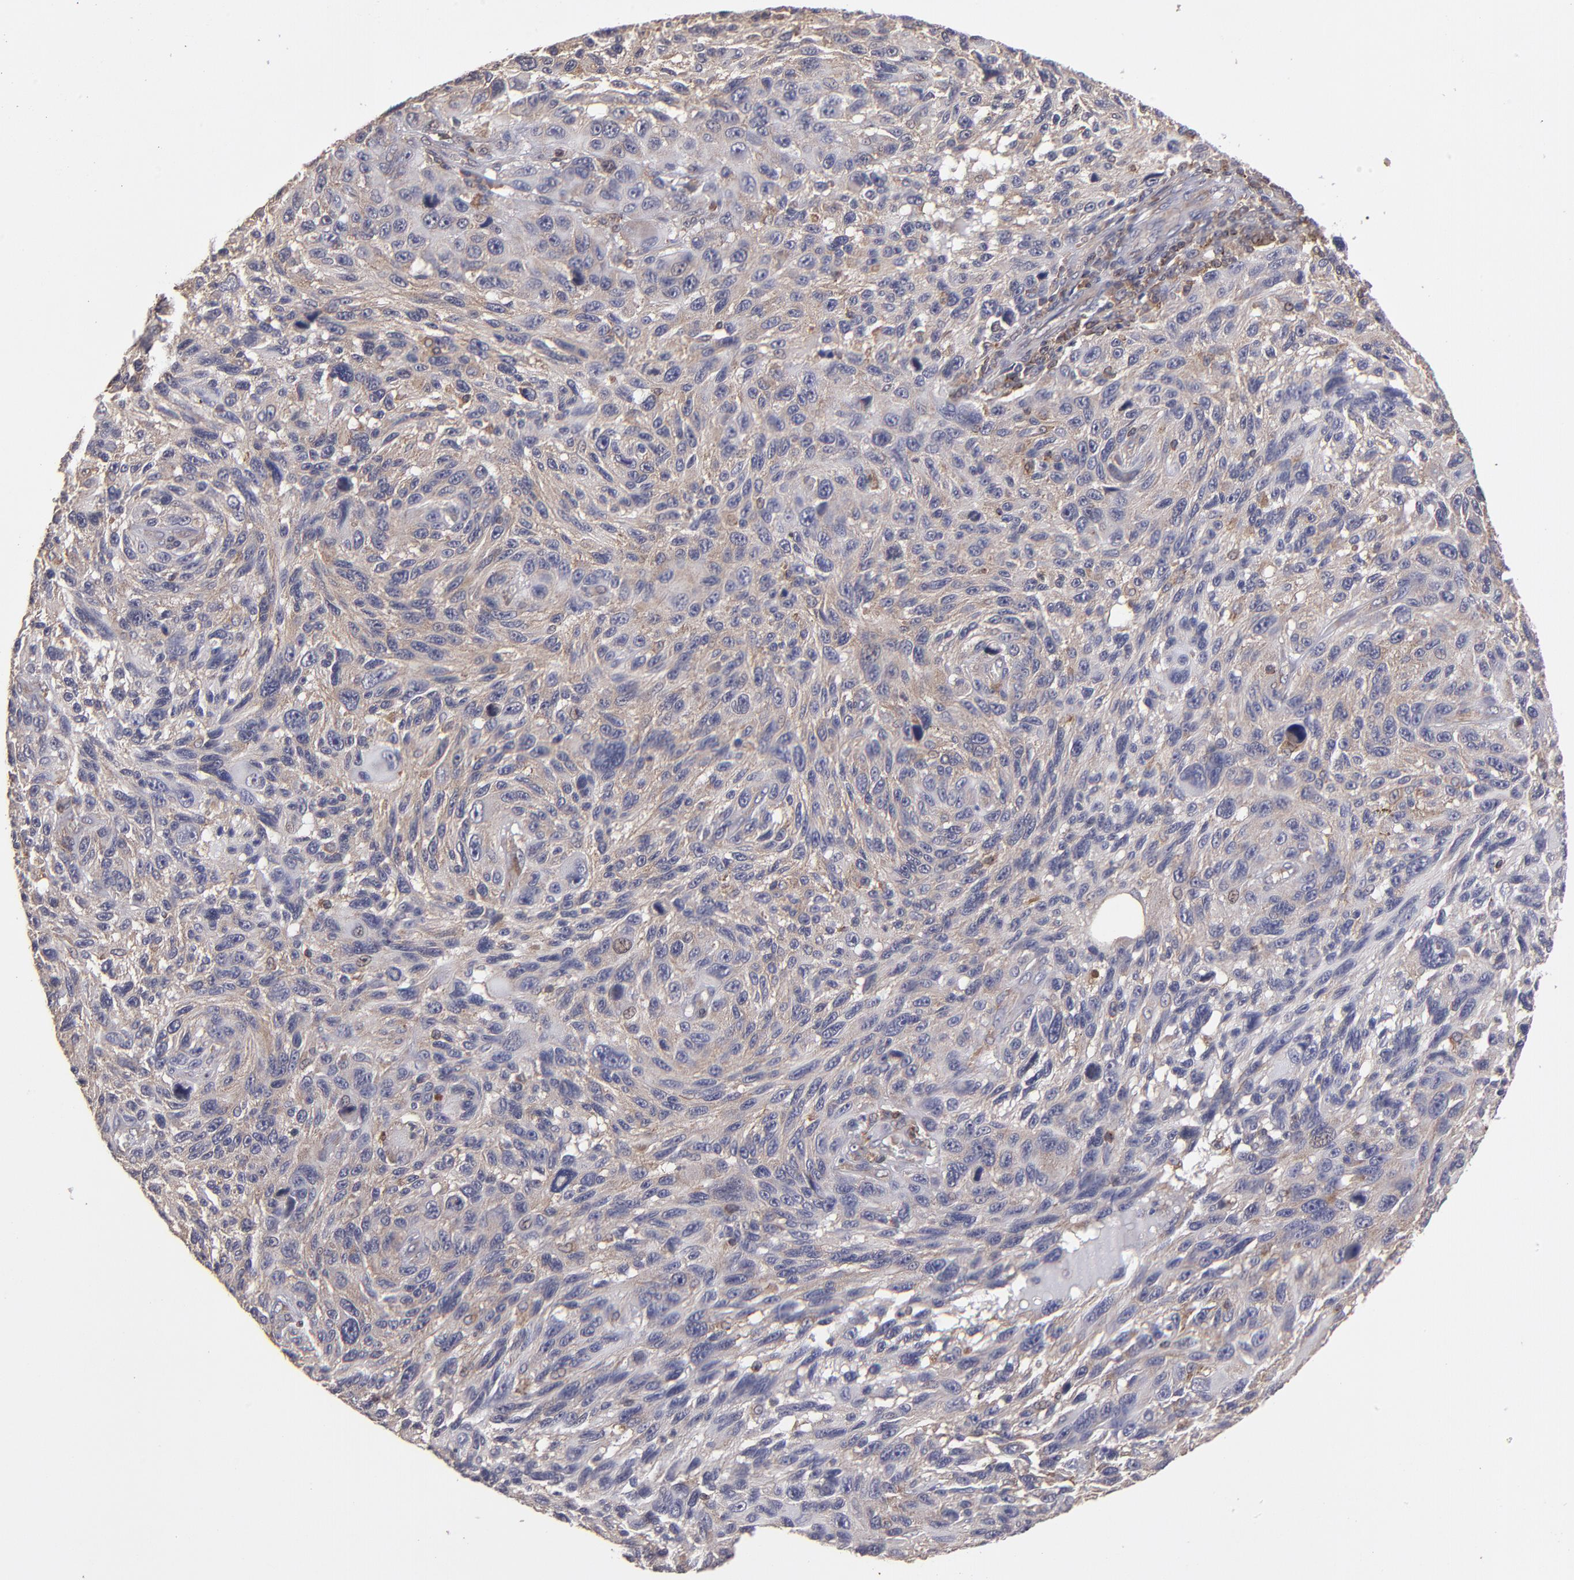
{"staining": {"intensity": "weak", "quantity": "<25%", "location": "cytoplasmic/membranous"}, "tissue": "melanoma", "cell_type": "Tumor cells", "image_type": "cancer", "snomed": [{"axis": "morphology", "description": "Malignant melanoma, NOS"}, {"axis": "topography", "description": "Skin"}], "caption": "Immunohistochemistry (IHC) photomicrograph of neoplastic tissue: melanoma stained with DAB shows no significant protein staining in tumor cells.", "gene": "NF2", "patient": {"sex": "male", "age": 53}}